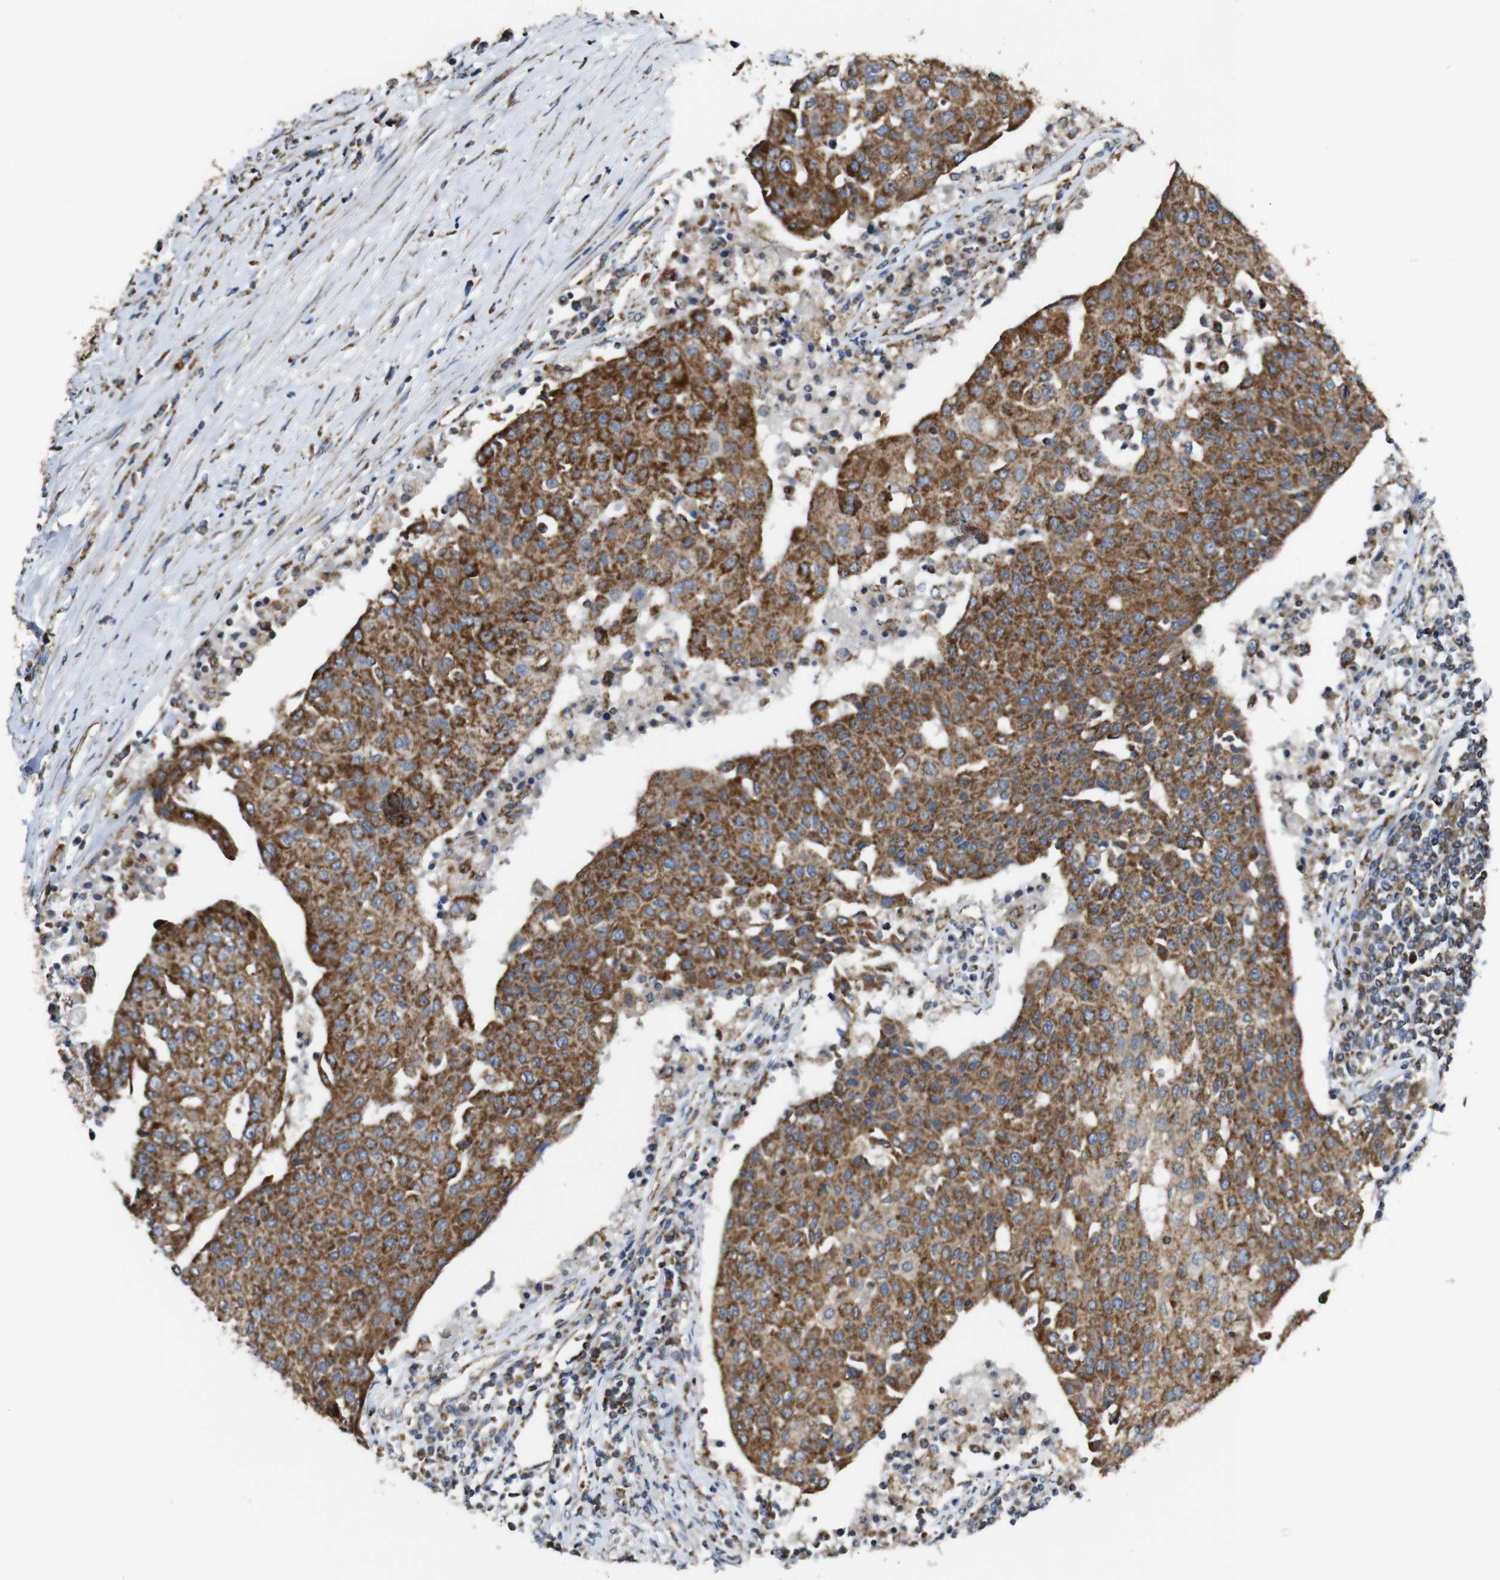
{"staining": {"intensity": "strong", "quantity": ">75%", "location": "cytoplasmic/membranous"}, "tissue": "urothelial cancer", "cell_type": "Tumor cells", "image_type": "cancer", "snomed": [{"axis": "morphology", "description": "Urothelial carcinoma, High grade"}, {"axis": "topography", "description": "Urinary bladder"}], "caption": "High-grade urothelial carcinoma stained with a brown dye shows strong cytoplasmic/membranous positive positivity in about >75% of tumor cells.", "gene": "NR3C2", "patient": {"sex": "female", "age": 85}}